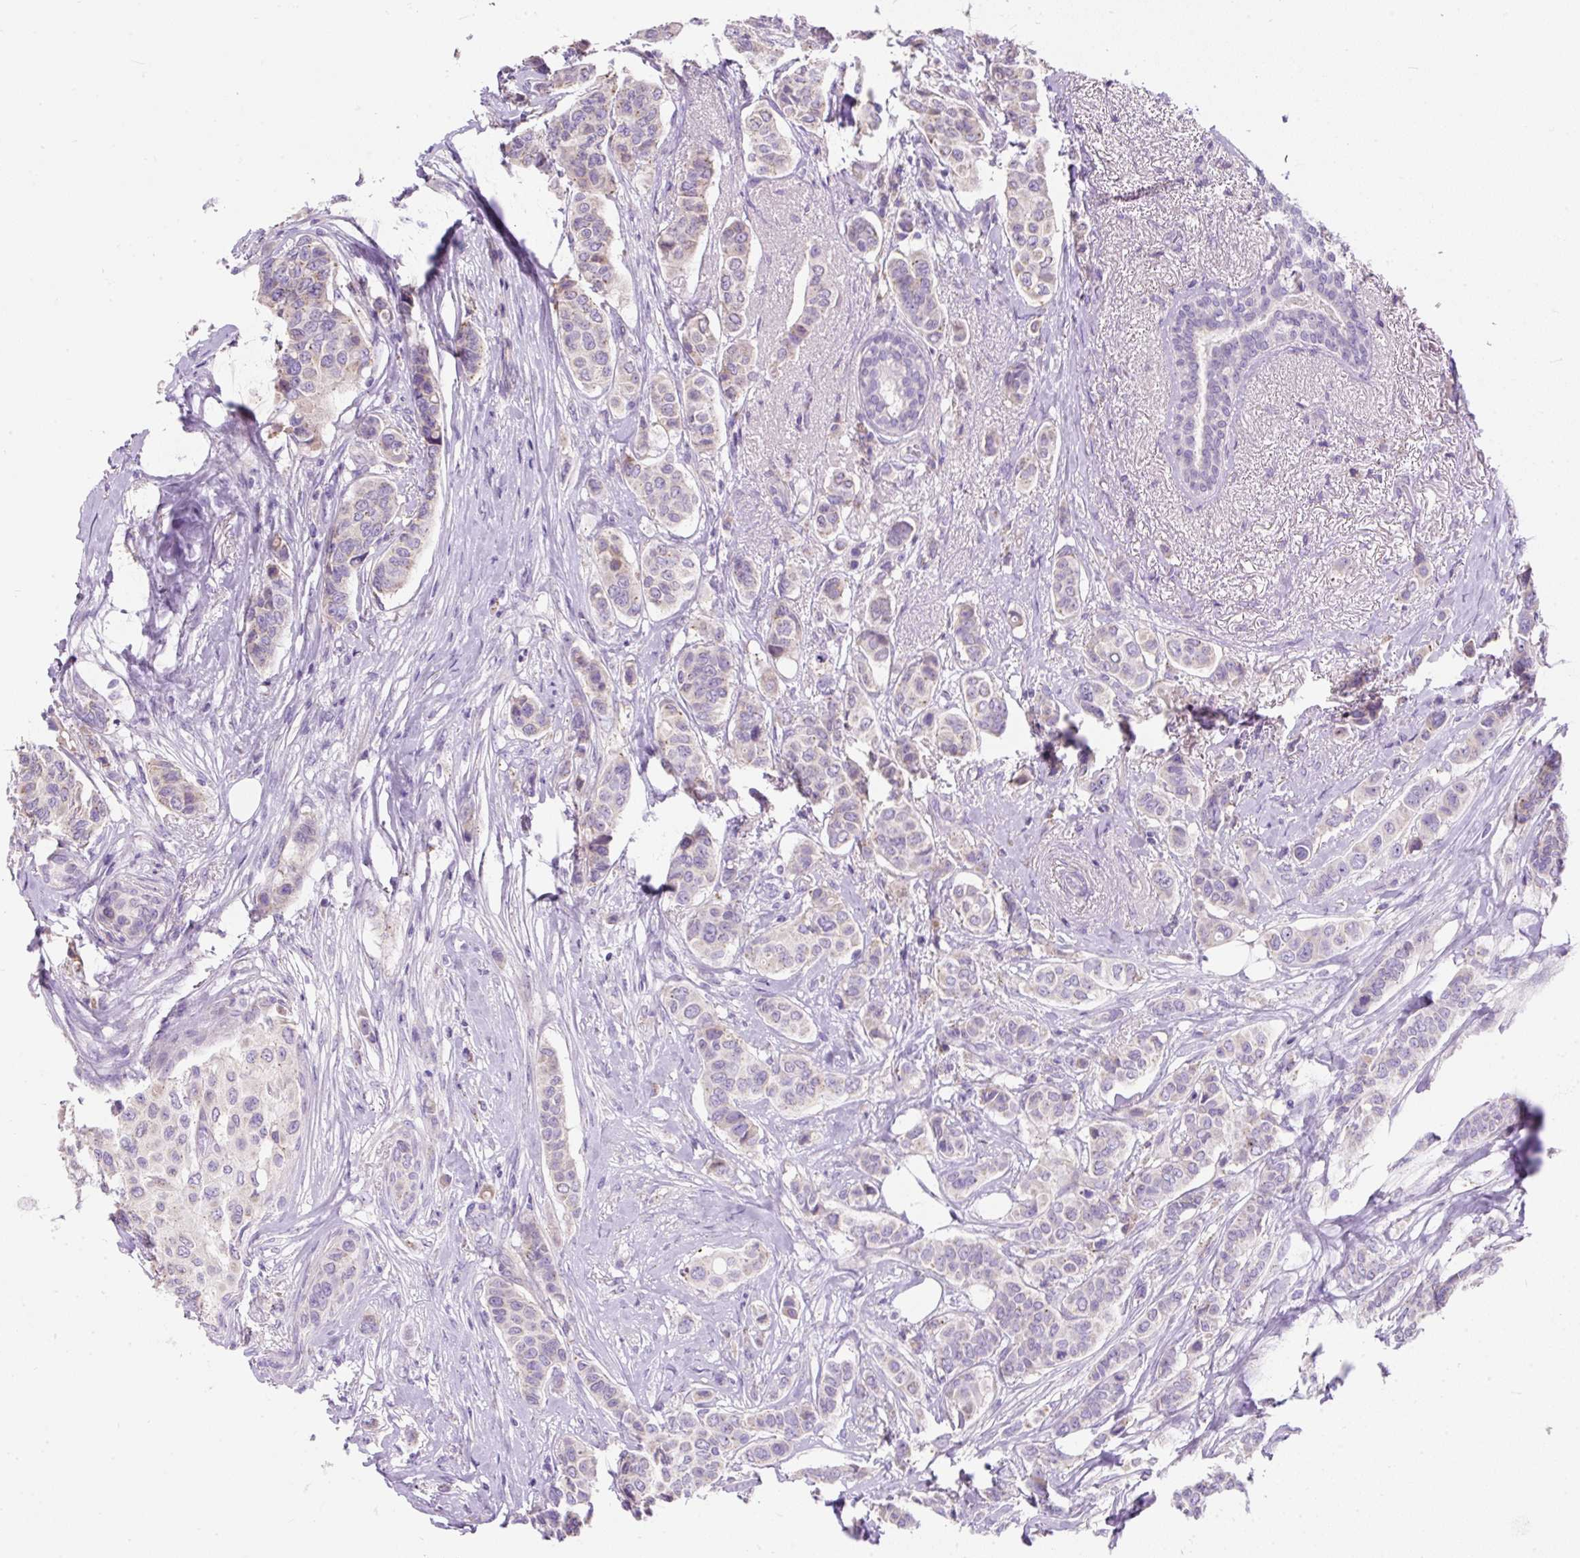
{"staining": {"intensity": "negative", "quantity": "none", "location": "none"}, "tissue": "breast cancer", "cell_type": "Tumor cells", "image_type": "cancer", "snomed": [{"axis": "morphology", "description": "Lobular carcinoma"}, {"axis": "topography", "description": "Breast"}], "caption": "Immunohistochemistry (IHC) photomicrograph of breast lobular carcinoma stained for a protein (brown), which exhibits no staining in tumor cells.", "gene": "SUSD5", "patient": {"sex": "female", "age": 51}}